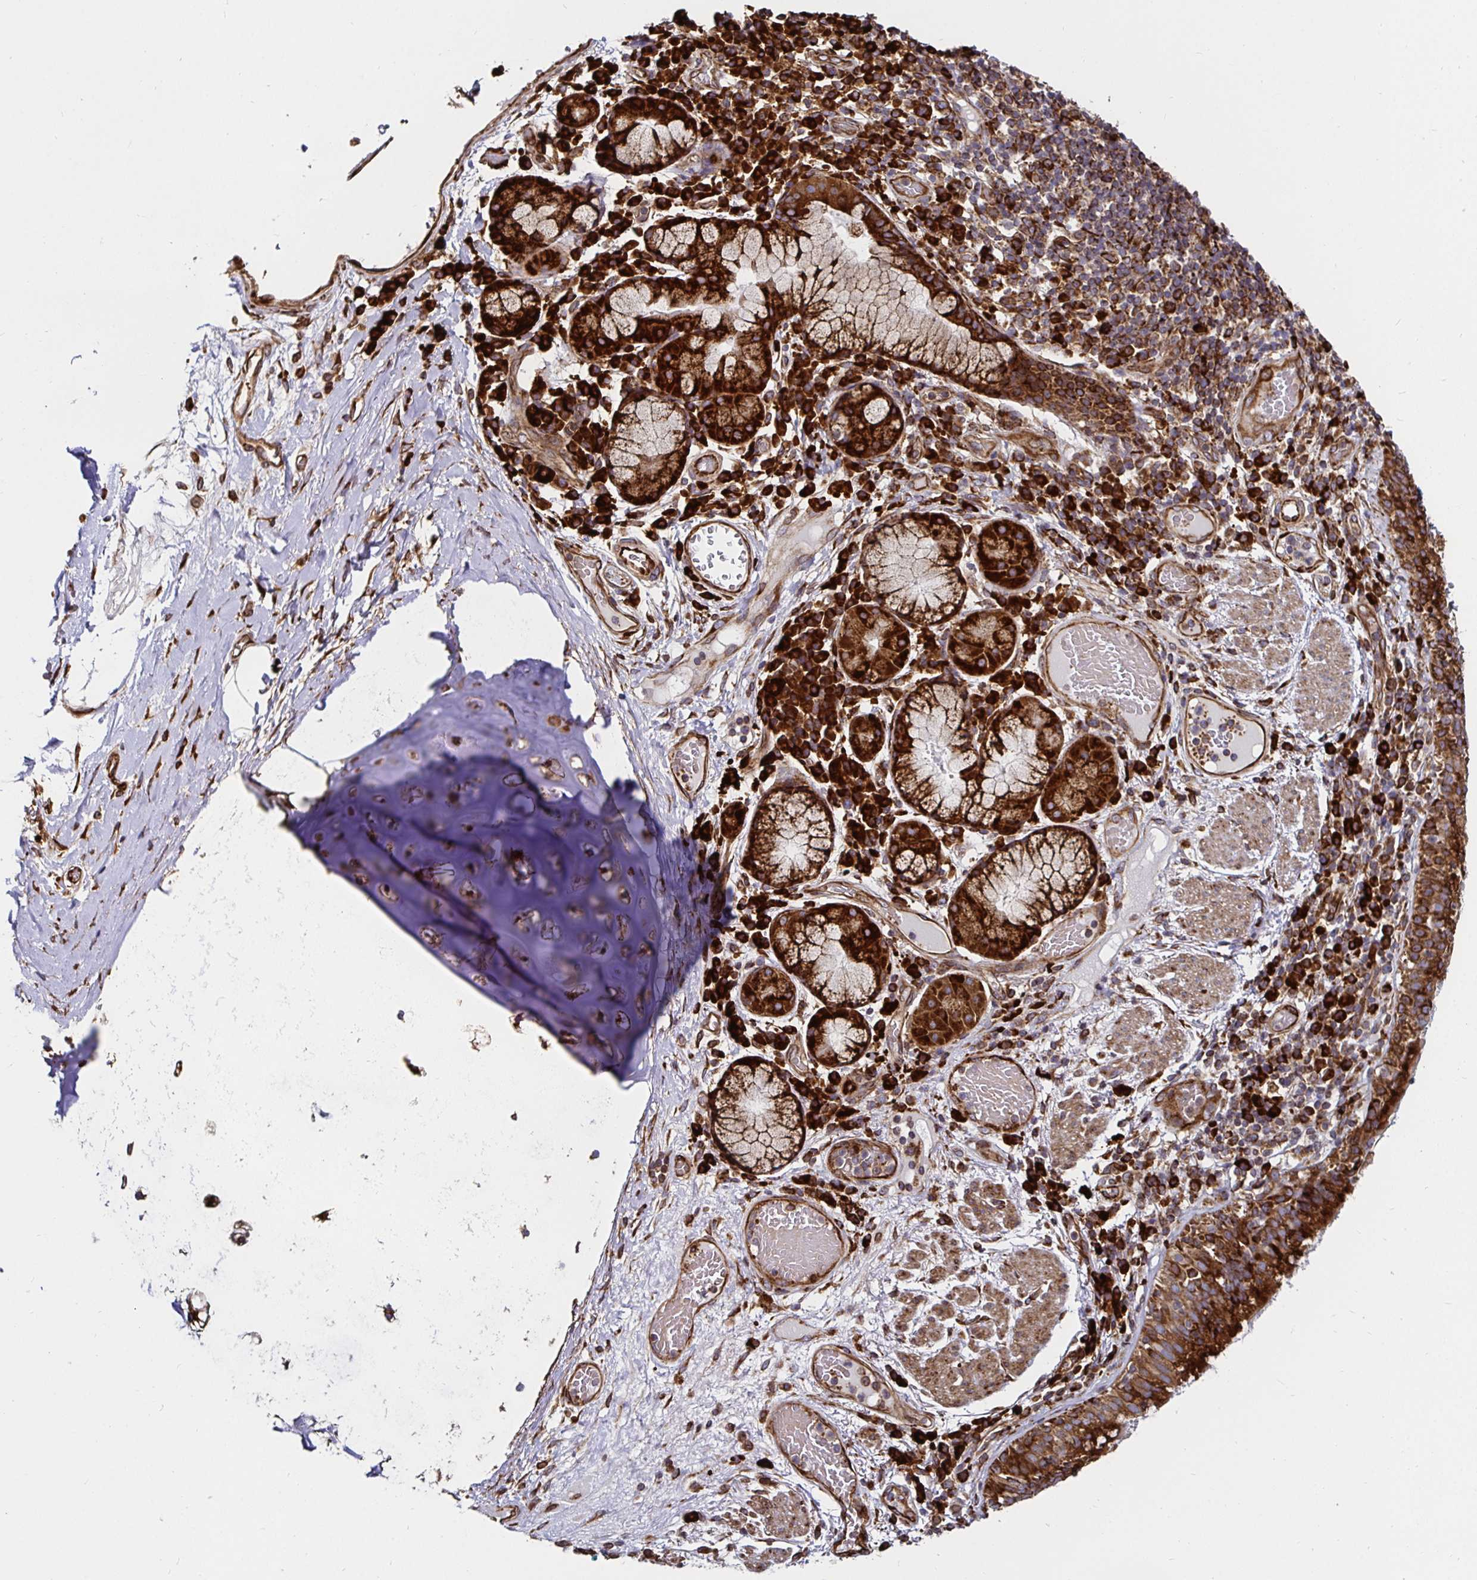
{"staining": {"intensity": "strong", "quantity": ">75%", "location": "cytoplasmic/membranous"}, "tissue": "bronchus", "cell_type": "Respiratory epithelial cells", "image_type": "normal", "snomed": [{"axis": "morphology", "description": "Normal tissue, NOS"}, {"axis": "topography", "description": "Lymph node"}, {"axis": "topography", "description": "Bronchus"}], "caption": "Protein expression analysis of normal bronchus displays strong cytoplasmic/membranous staining in approximately >75% of respiratory epithelial cells.", "gene": "SMYD3", "patient": {"sex": "male", "age": 56}}